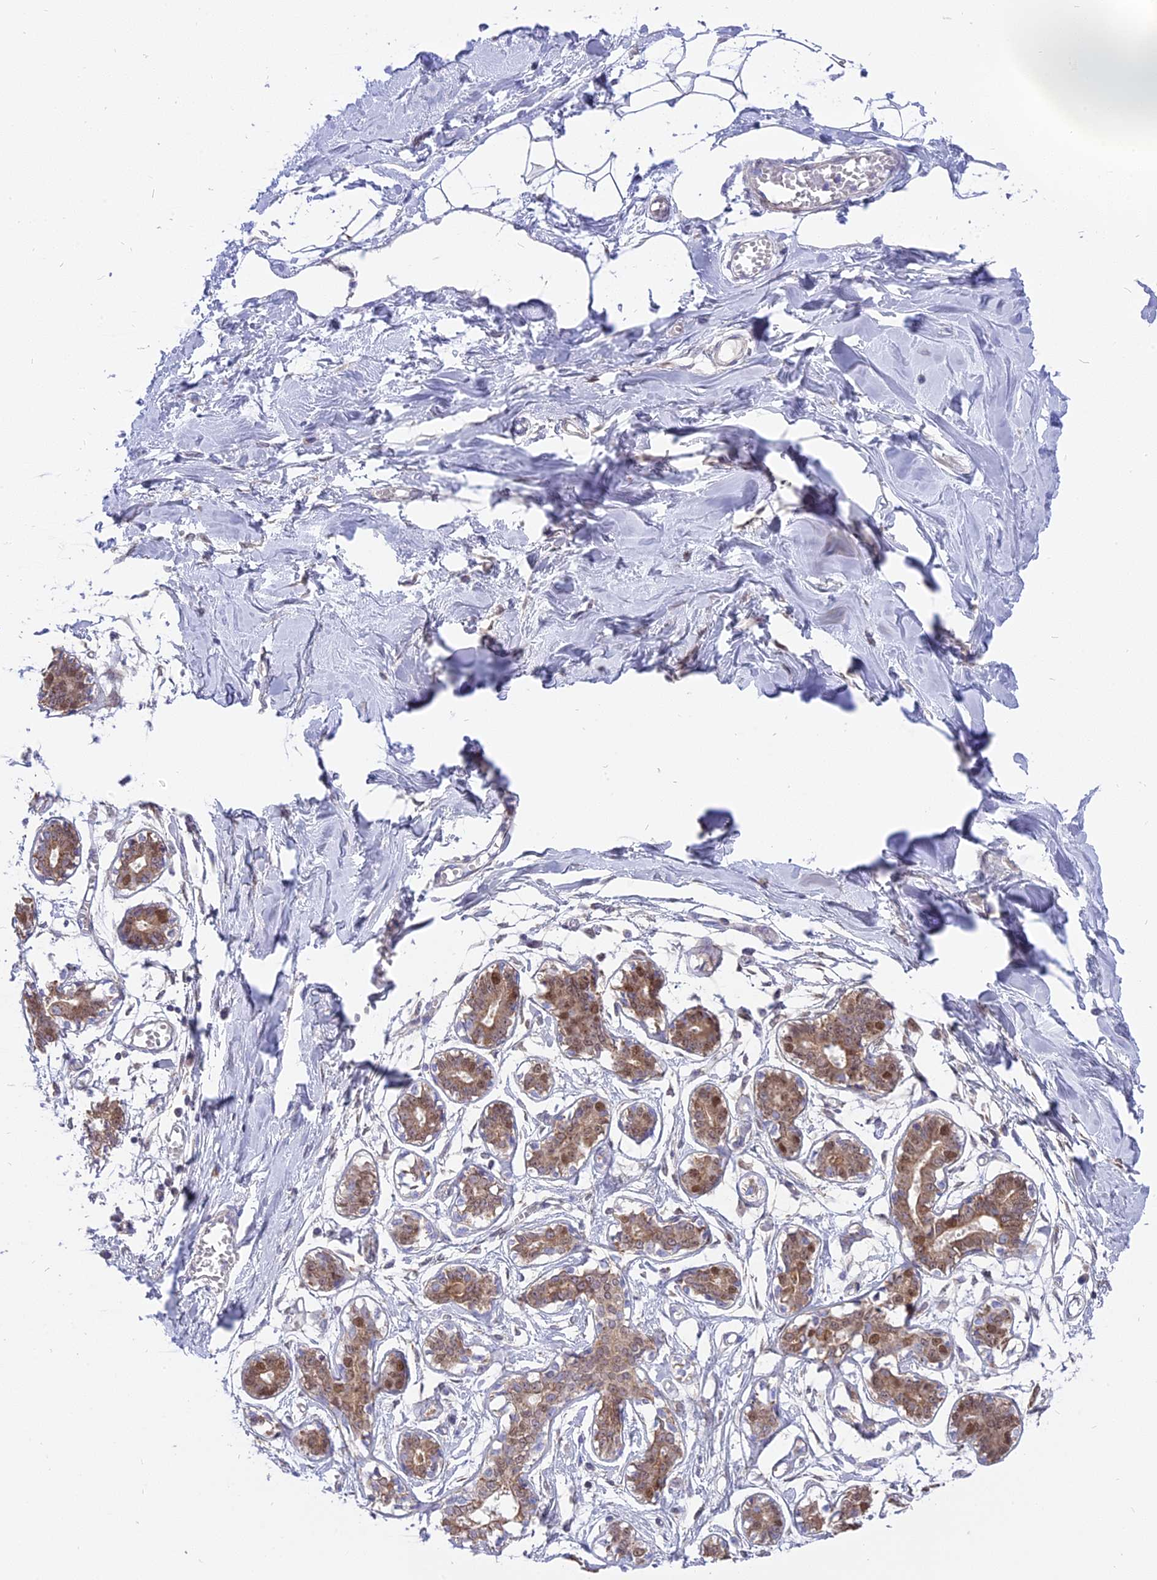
{"staining": {"intensity": "negative", "quantity": "none", "location": "none"}, "tissue": "breast", "cell_type": "Adipocytes", "image_type": "normal", "snomed": [{"axis": "morphology", "description": "Normal tissue, NOS"}, {"axis": "topography", "description": "Breast"}], "caption": "High power microscopy micrograph of an immunohistochemistry photomicrograph of normal breast, revealing no significant positivity in adipocytes.", "gene": "CENPV", "patient": {"sex": "female", "age": 27}}